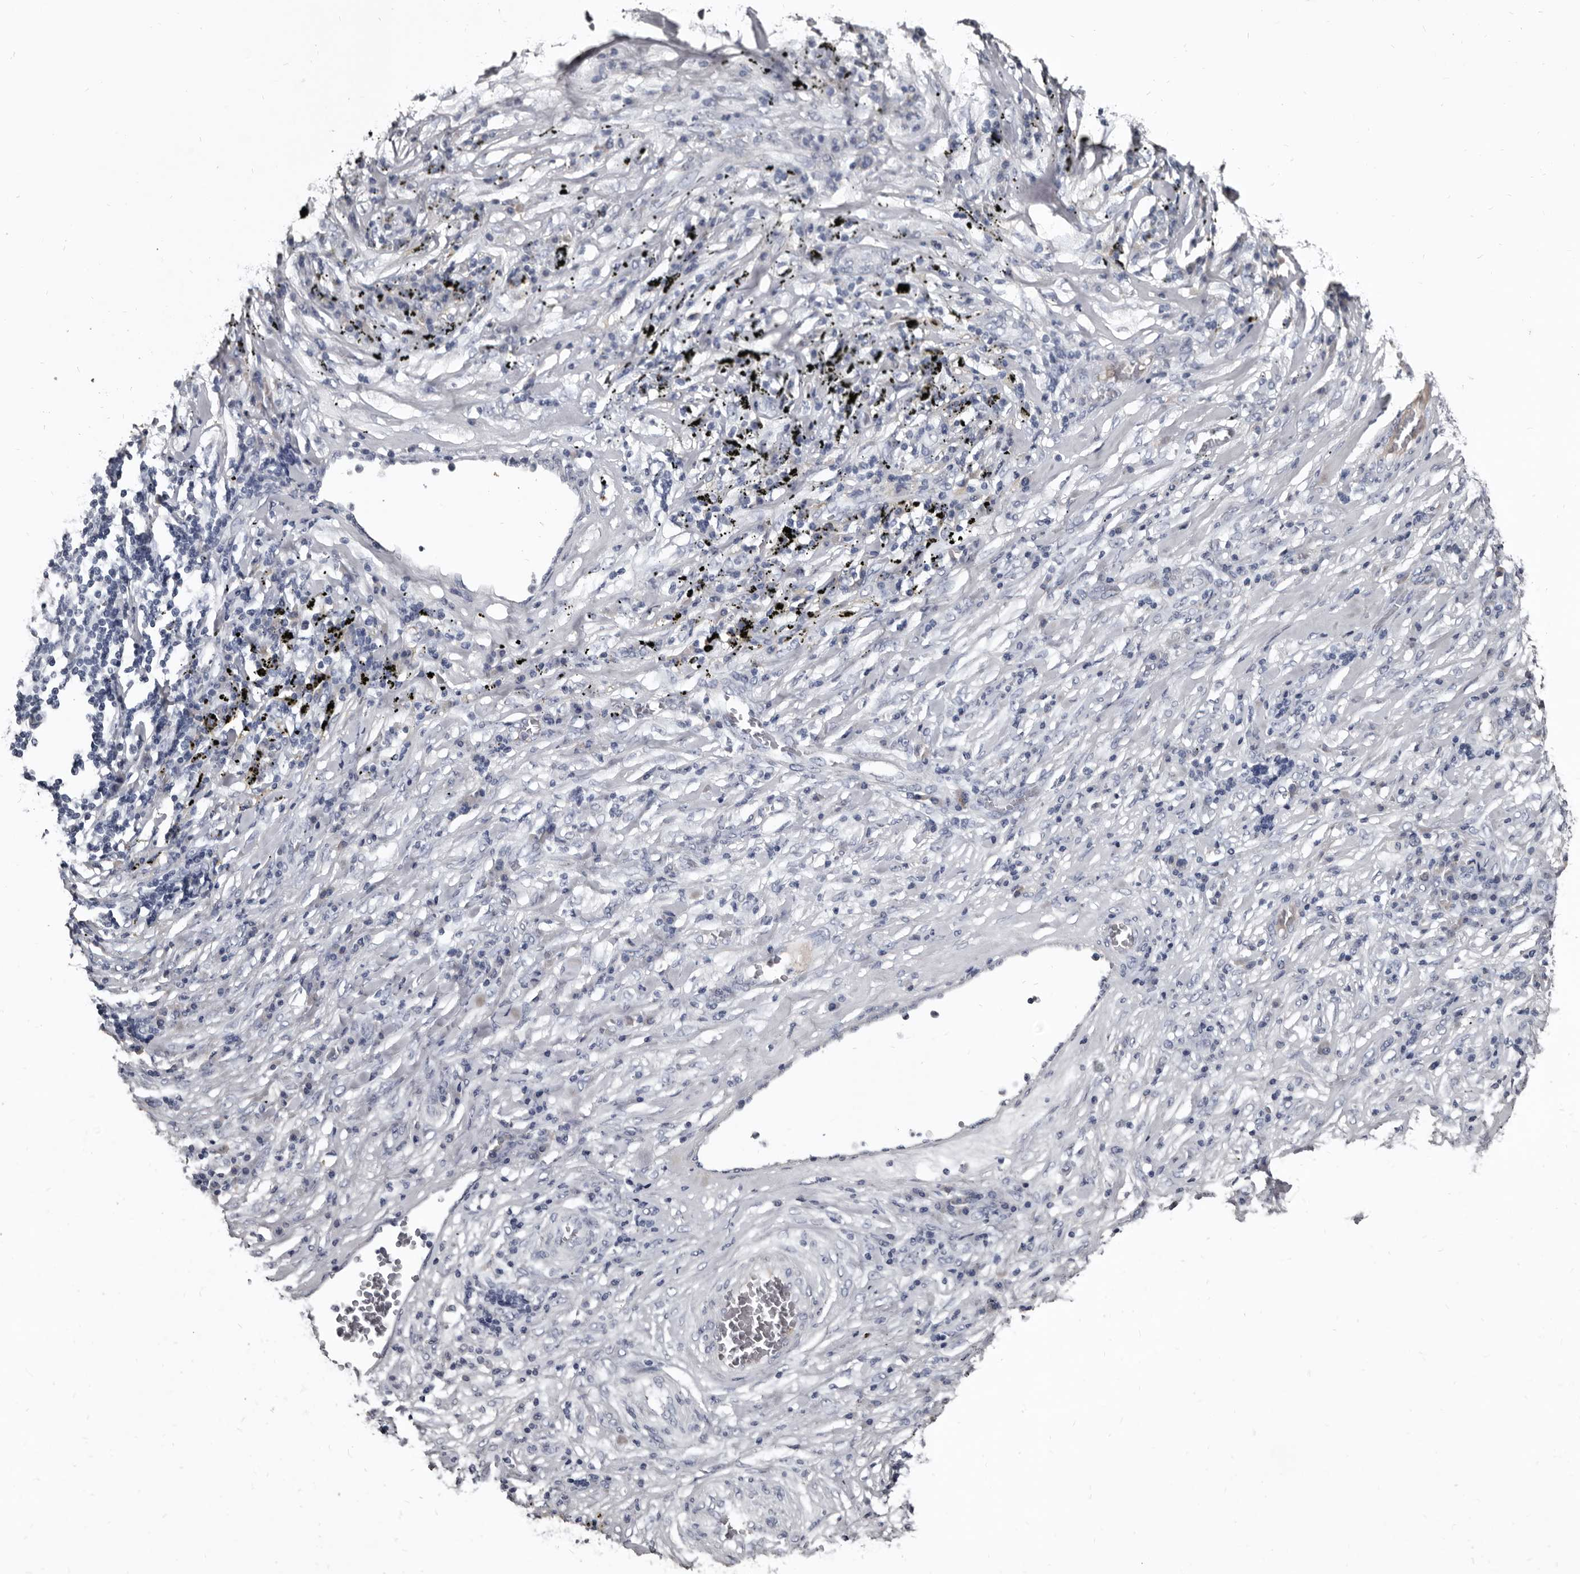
{"staining": {"intensity": "negative", "quantity": "none", "location": "none"}, "tissue": "lung cancer", "cell_type": "Tumor cells", "image_type": "cancer", "snomed": [{"axis": "morphology", "description": "Squamous cell carcinoma, NOS"}, {"axis": "topography", "description": "Lung"}], "caption": "Image shows no protein expression in tumor cells of lung cancer (squamous cell carcinoma) tissue.", "gene": "GREB1", "patient": {"sex": "female", "age": 63}}